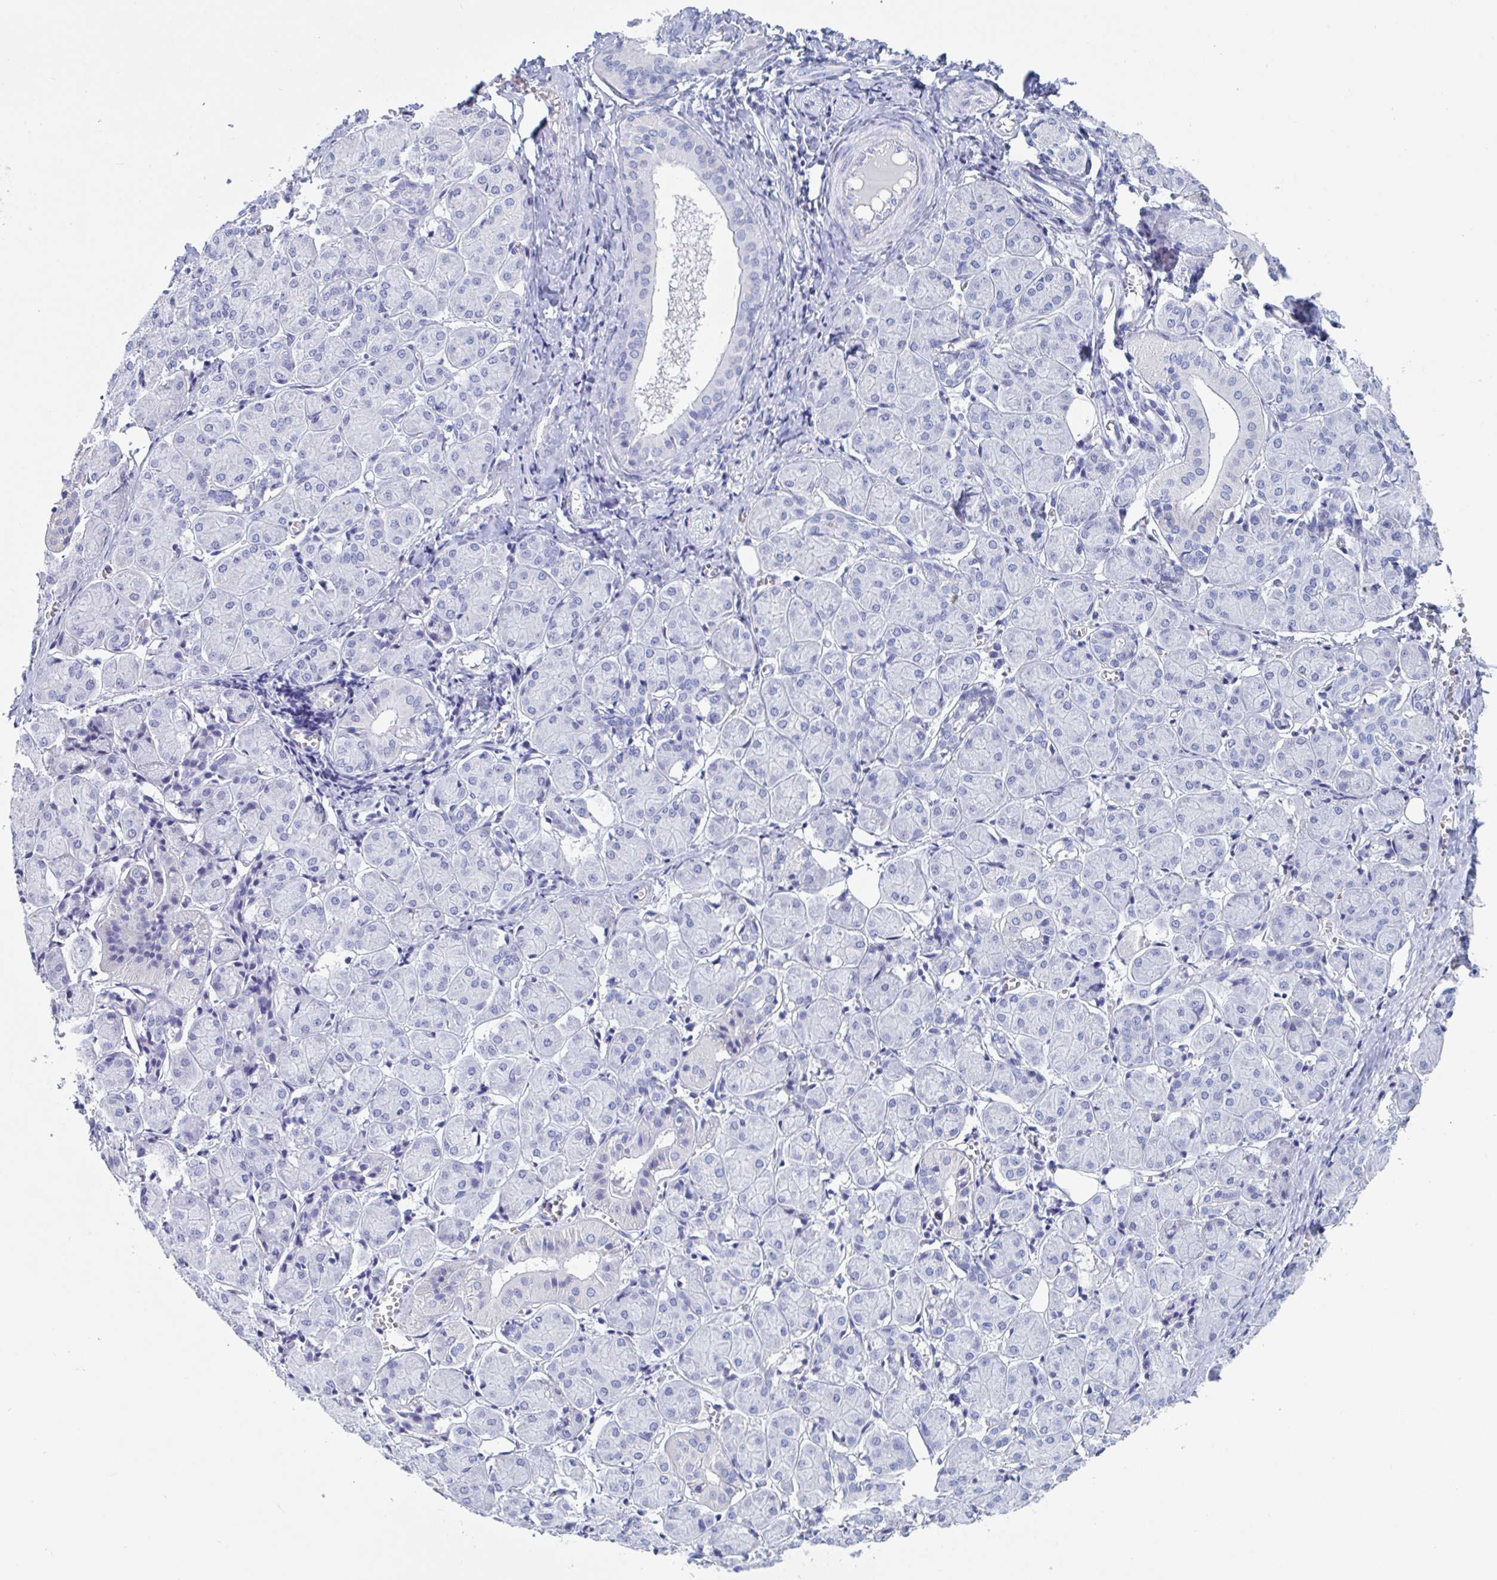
{"staining": {"intensity": "negative", "quantity": "none", "location": "none"}, "tissue": "salivary gland", "cell_type": "Glandular cells", "image_type": "normal", "snomed": [{"axis": "morphology", "description": "Normal tissue, NOS"}, {"axis": "morphology", "description": "Inflammation, NOS"}, {"axis": "topography", "description": "Lymph node"}, {"axis": "topography", "description": "Salivary gland"}], "caption": "IHC of unremarkable salivary gland reveals no expression in glandular cells. (DAB (3,3'-diaminobenzidine) immunohistochemistry (IHC) with hematoxylin counter stain).", "gene": "DPEP3", "patient": {"sex": "male", "age": 3}}